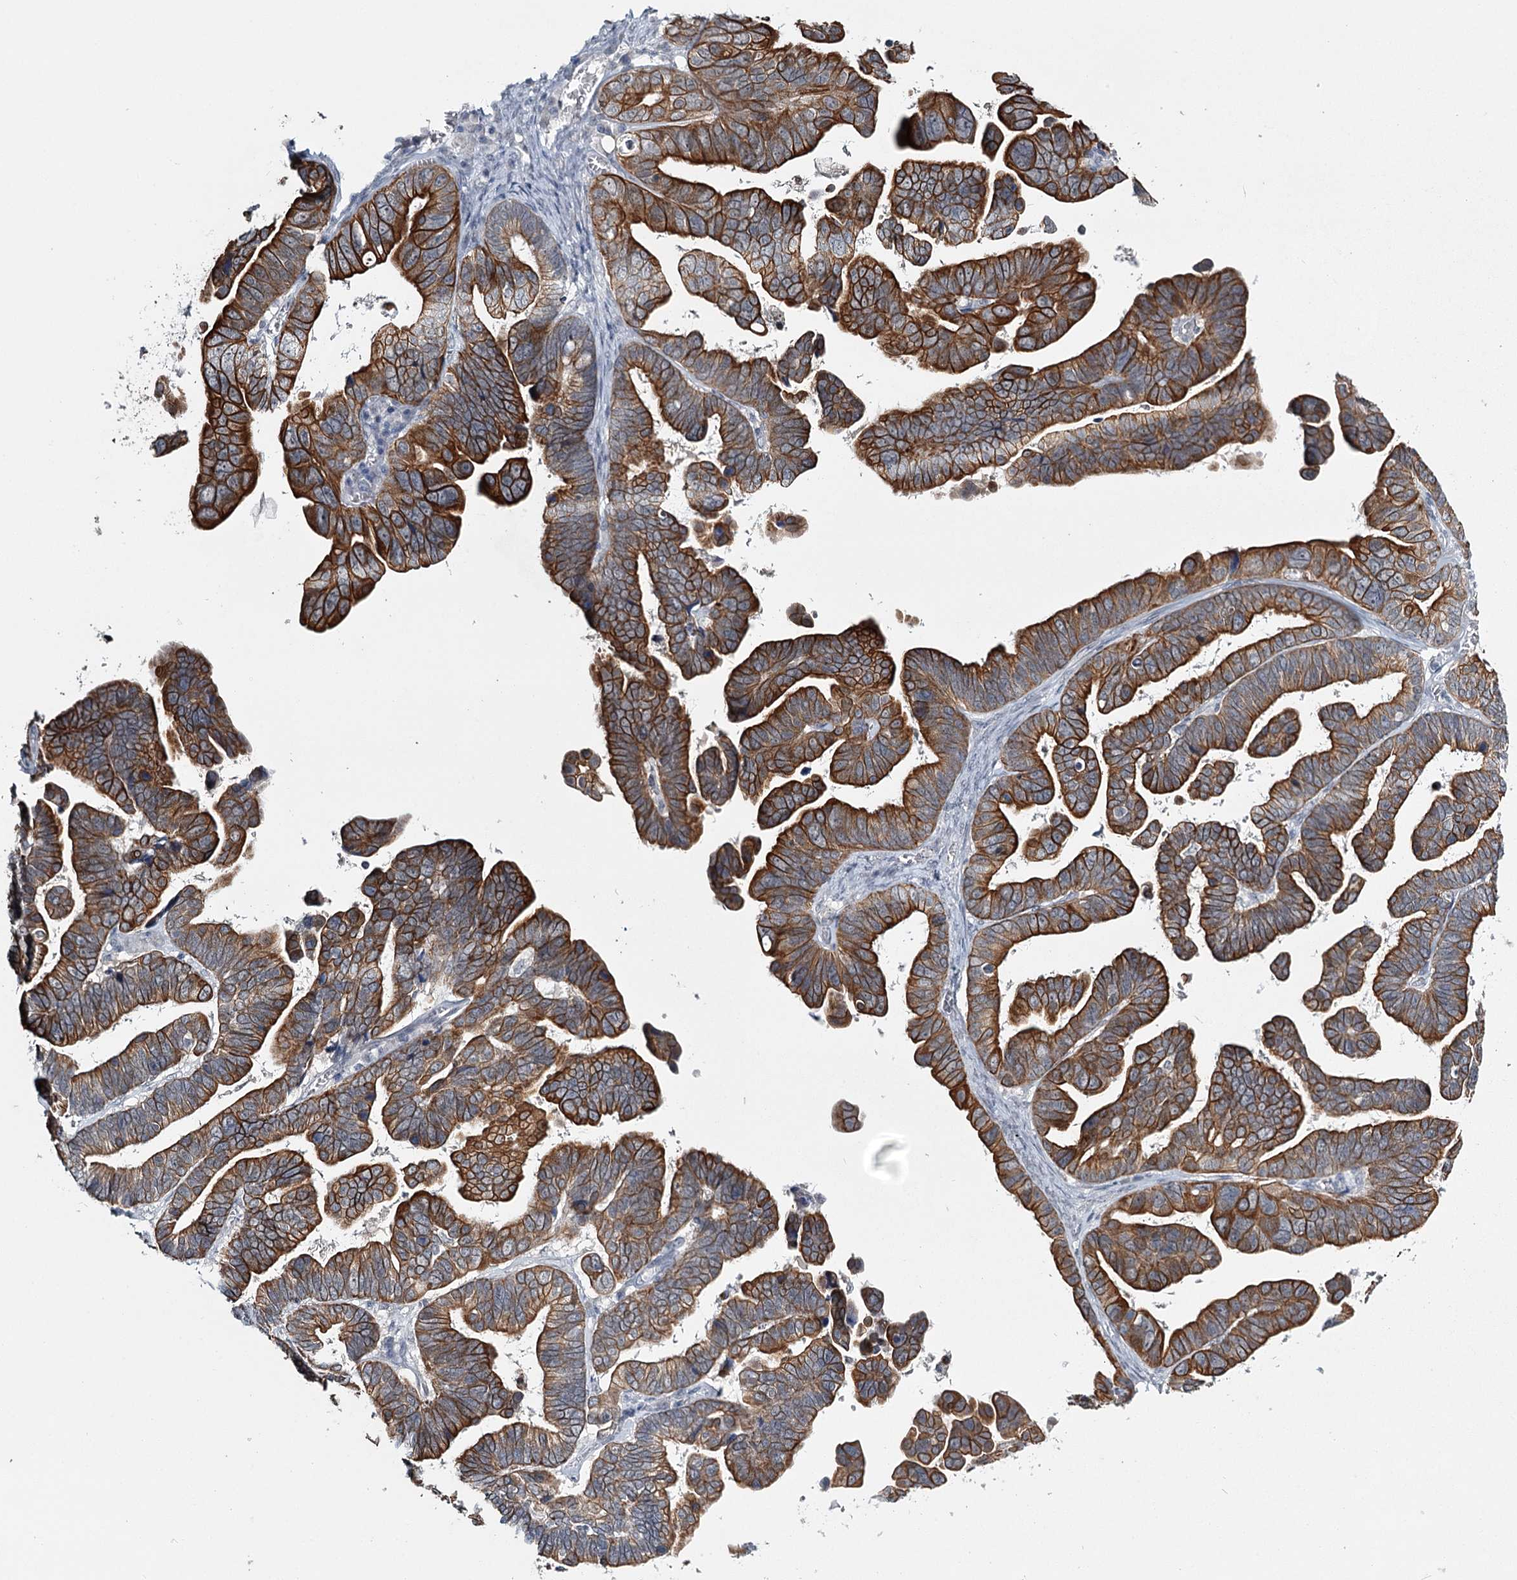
{"staining": {"intensity": "moderate", "quantity": ">75%", "location": "cytoplasmic/membranous"}, "tissue": "ovarian cancer", "cell_type": "Tumor cells", "image_type": "cancer", "snomed": [{"axis": "morphology", "description": "Cystadenocarcinoma, serous, NOS"}, {"axis": "topography", "description": "Ovary"}], "caption": "The photomicrograph demonstrates a brown stain indicating the presence of a protein in the cytoplasmic/membranous of tumor cells in serous cystadenocarcinoma (ovarian).", "gene": "TMEM70", "patient": {"sex": "female", "age": 56}}